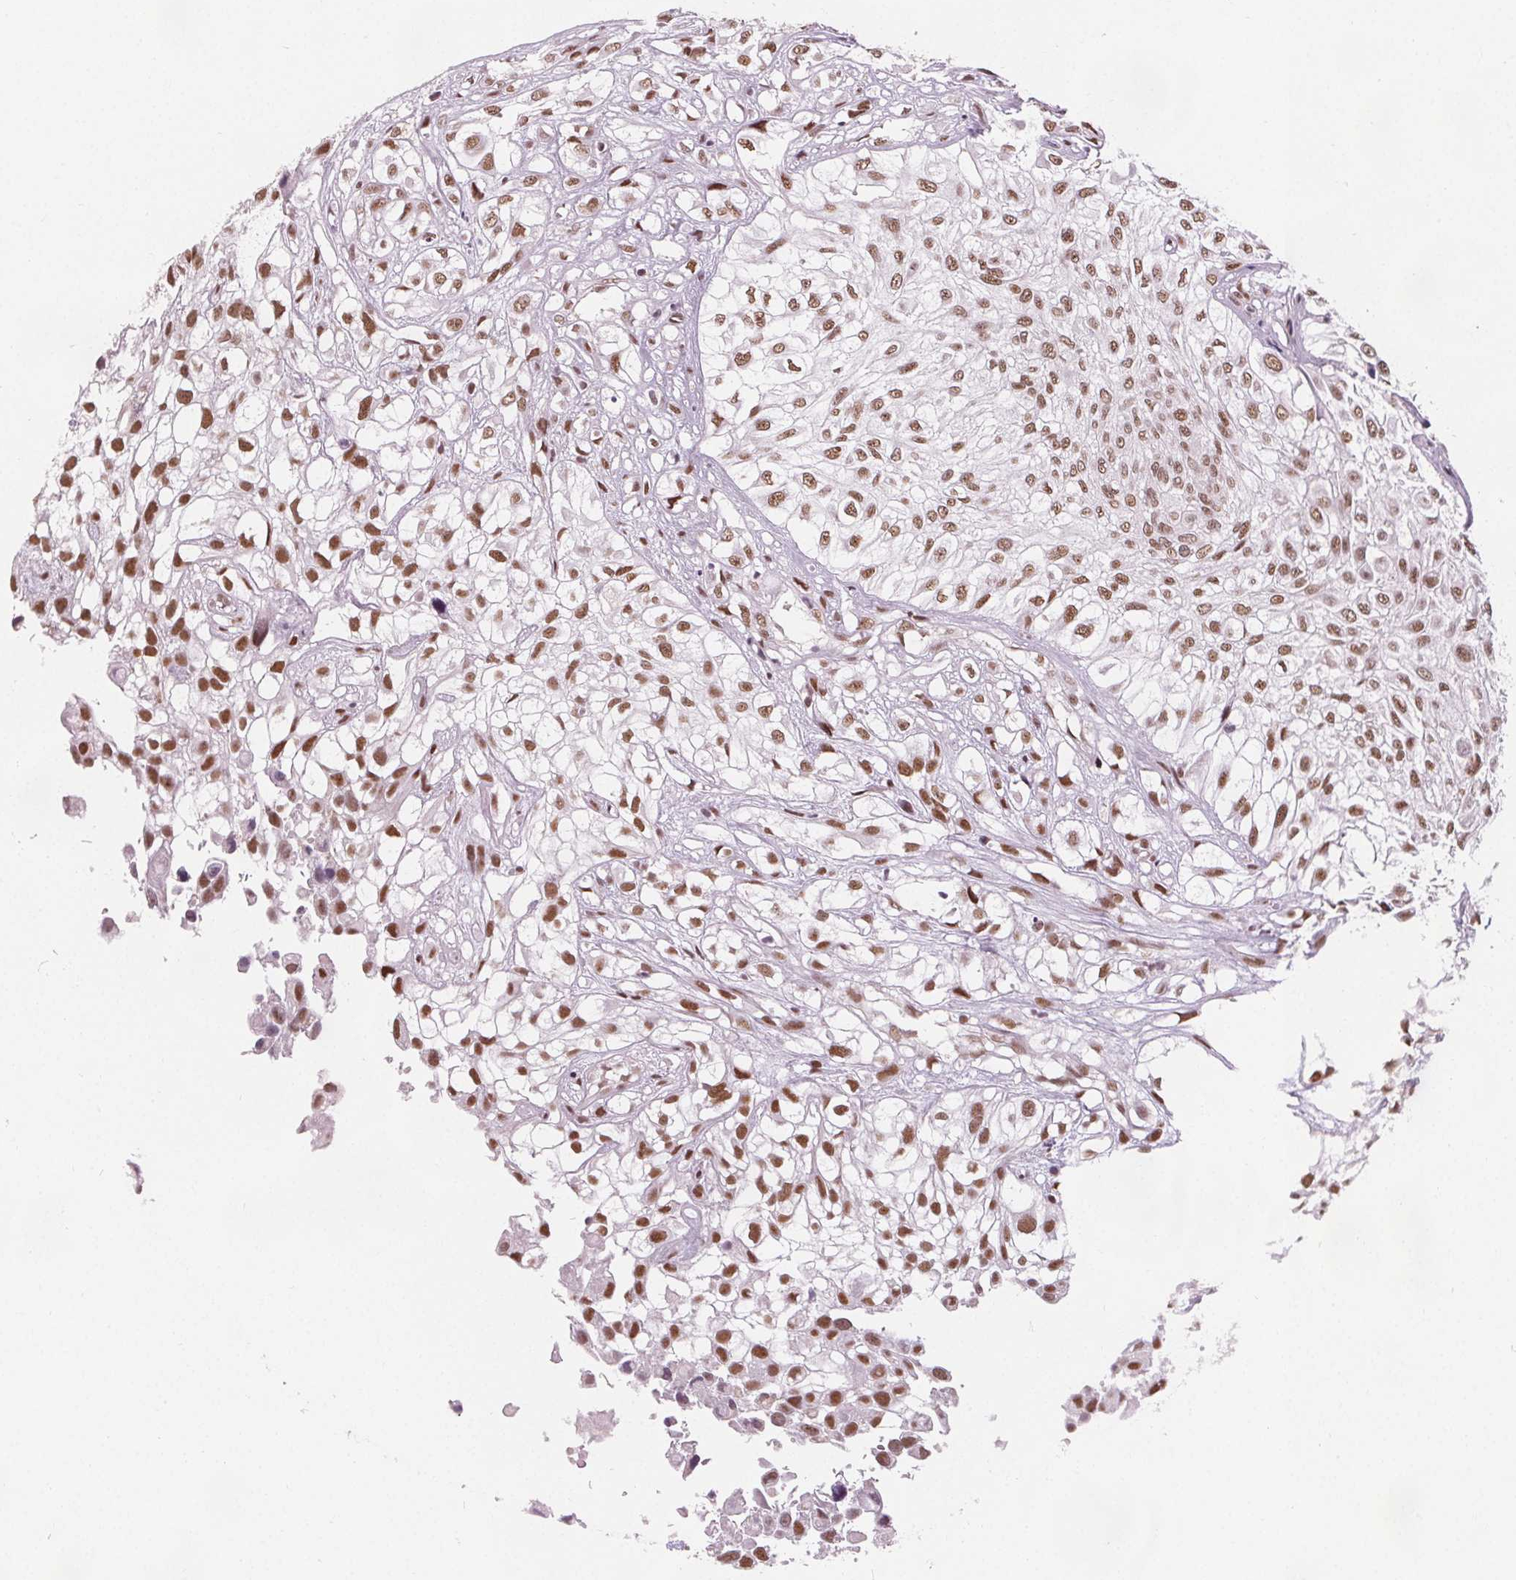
{"staining": {"intensity": "moderate", "quantity": ">75%", "location": "nuclear"}, "tissue": "urothelial cancer", "cell_type": "Tumor cells", "image_type": "cancer", "snomed": [{"axis": "morphology", "description": "Urothelial carcinoma, High grade"}, {"axis": "topography", "description": "Urinary bladder"}], "caption": "The image demonstrates a brown stain indicating the presence of a protein in the nuclear of tumor cells in high-grade urothelial carcinoma. (DAB IHC, brown staining for protein, blue staining for nuclei).", "gene": "DPM2", "patient": {"sex": "male", "age": 56}}